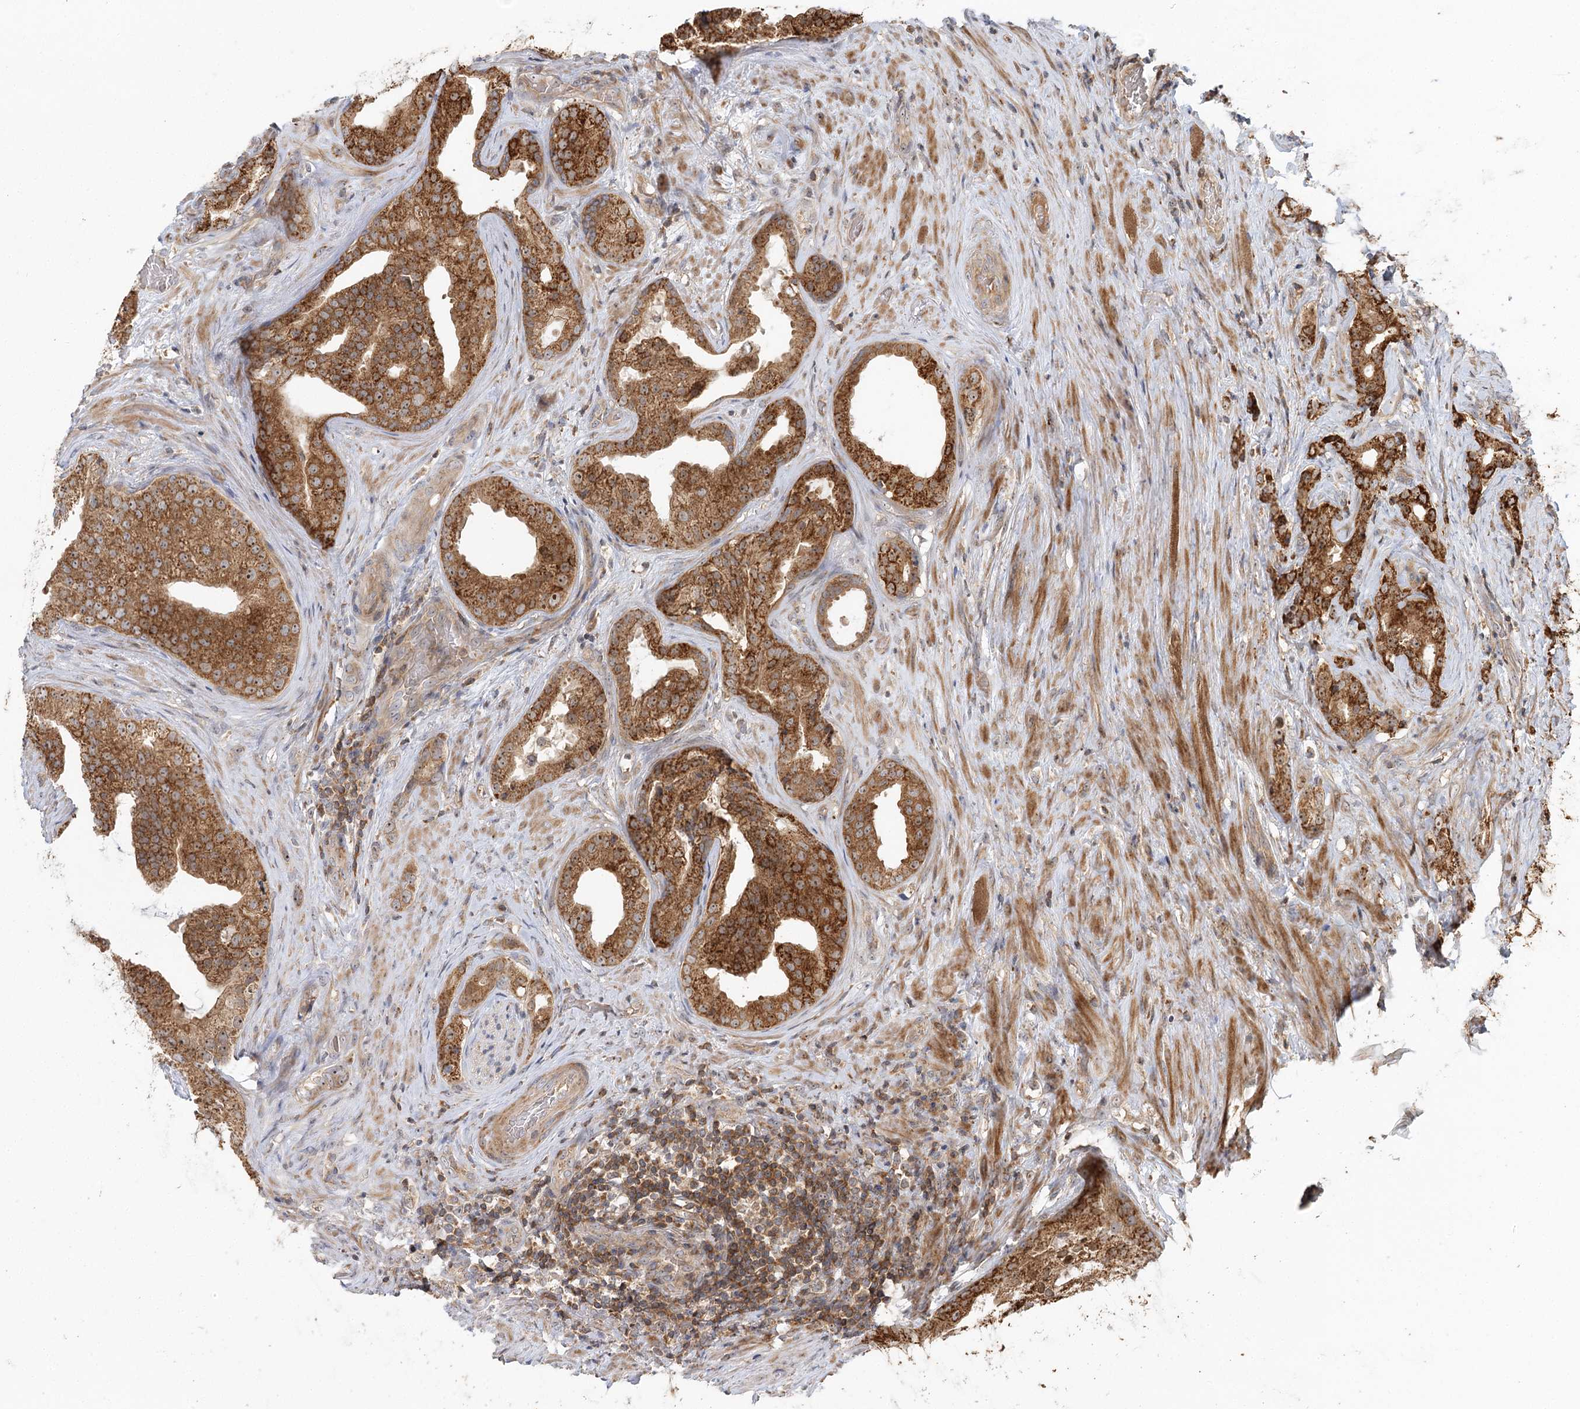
{"staining": {"intensity": "strong", "quantity": "25%-75%", "location": "cytoplasmic/membranous,nuclear"}, "tissue": "prostate cancer", "cell_type": "Tumor cells", "image_type": "cancer", "snomed": [{"axis": "morphology", "description": "Adenocarcinoma, Low grade"}, {"axis": "topography", "description": "Prostate"}], "caption": "The photomicrograph reveals staining of prostate cancer (low-grade adenocarcinoma), revealing strong cytoplasmic/membranous and nuclear protein positivity (brown color) within tumor cells.", "gene": "RAPGEF6", "patient": {"sex": "male", "age": 71}}